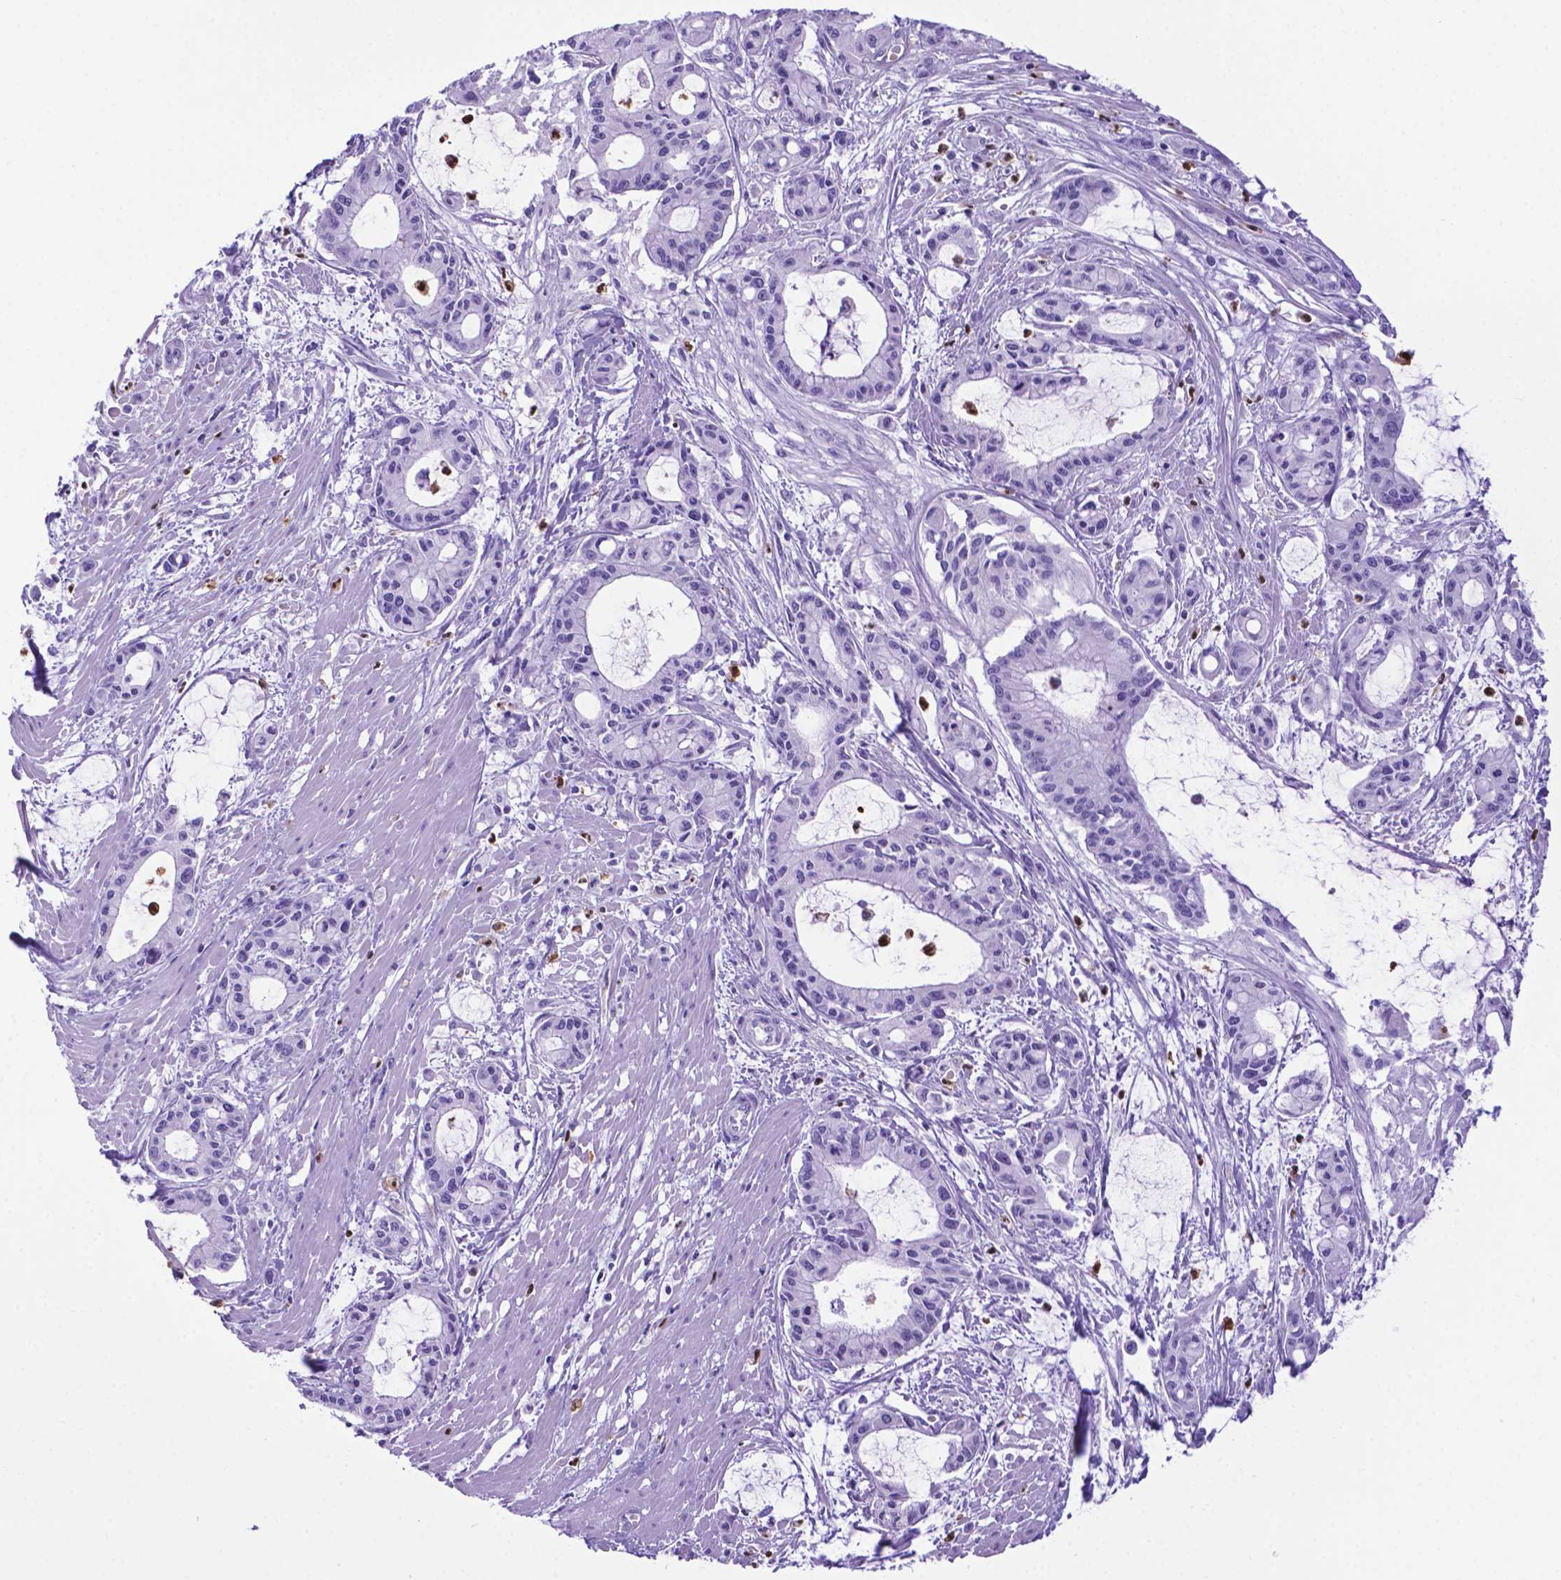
{"staining": {"intensity": "negative", "quantity": "none", "location": "none"}, "tissue": "pancreatic cancer", "cell_type": "Tumor cells", "image_type": "cancer", "snomed": [{"axis": "morphology", "description": "Adenocarcinoma, NOS"}, {"axis": "topography", "description": "Pancreas"}], "caption": "This image is of pancreatic adenocarcinoma stained with immunohistochemistry to label a protein in brown with the nuclei are counter-stained blue. There is no expression in tumor cells. Nuclei are stained in blue.", "gene": "LZTR1", "patient": {"sex": "male", "age": 48}}